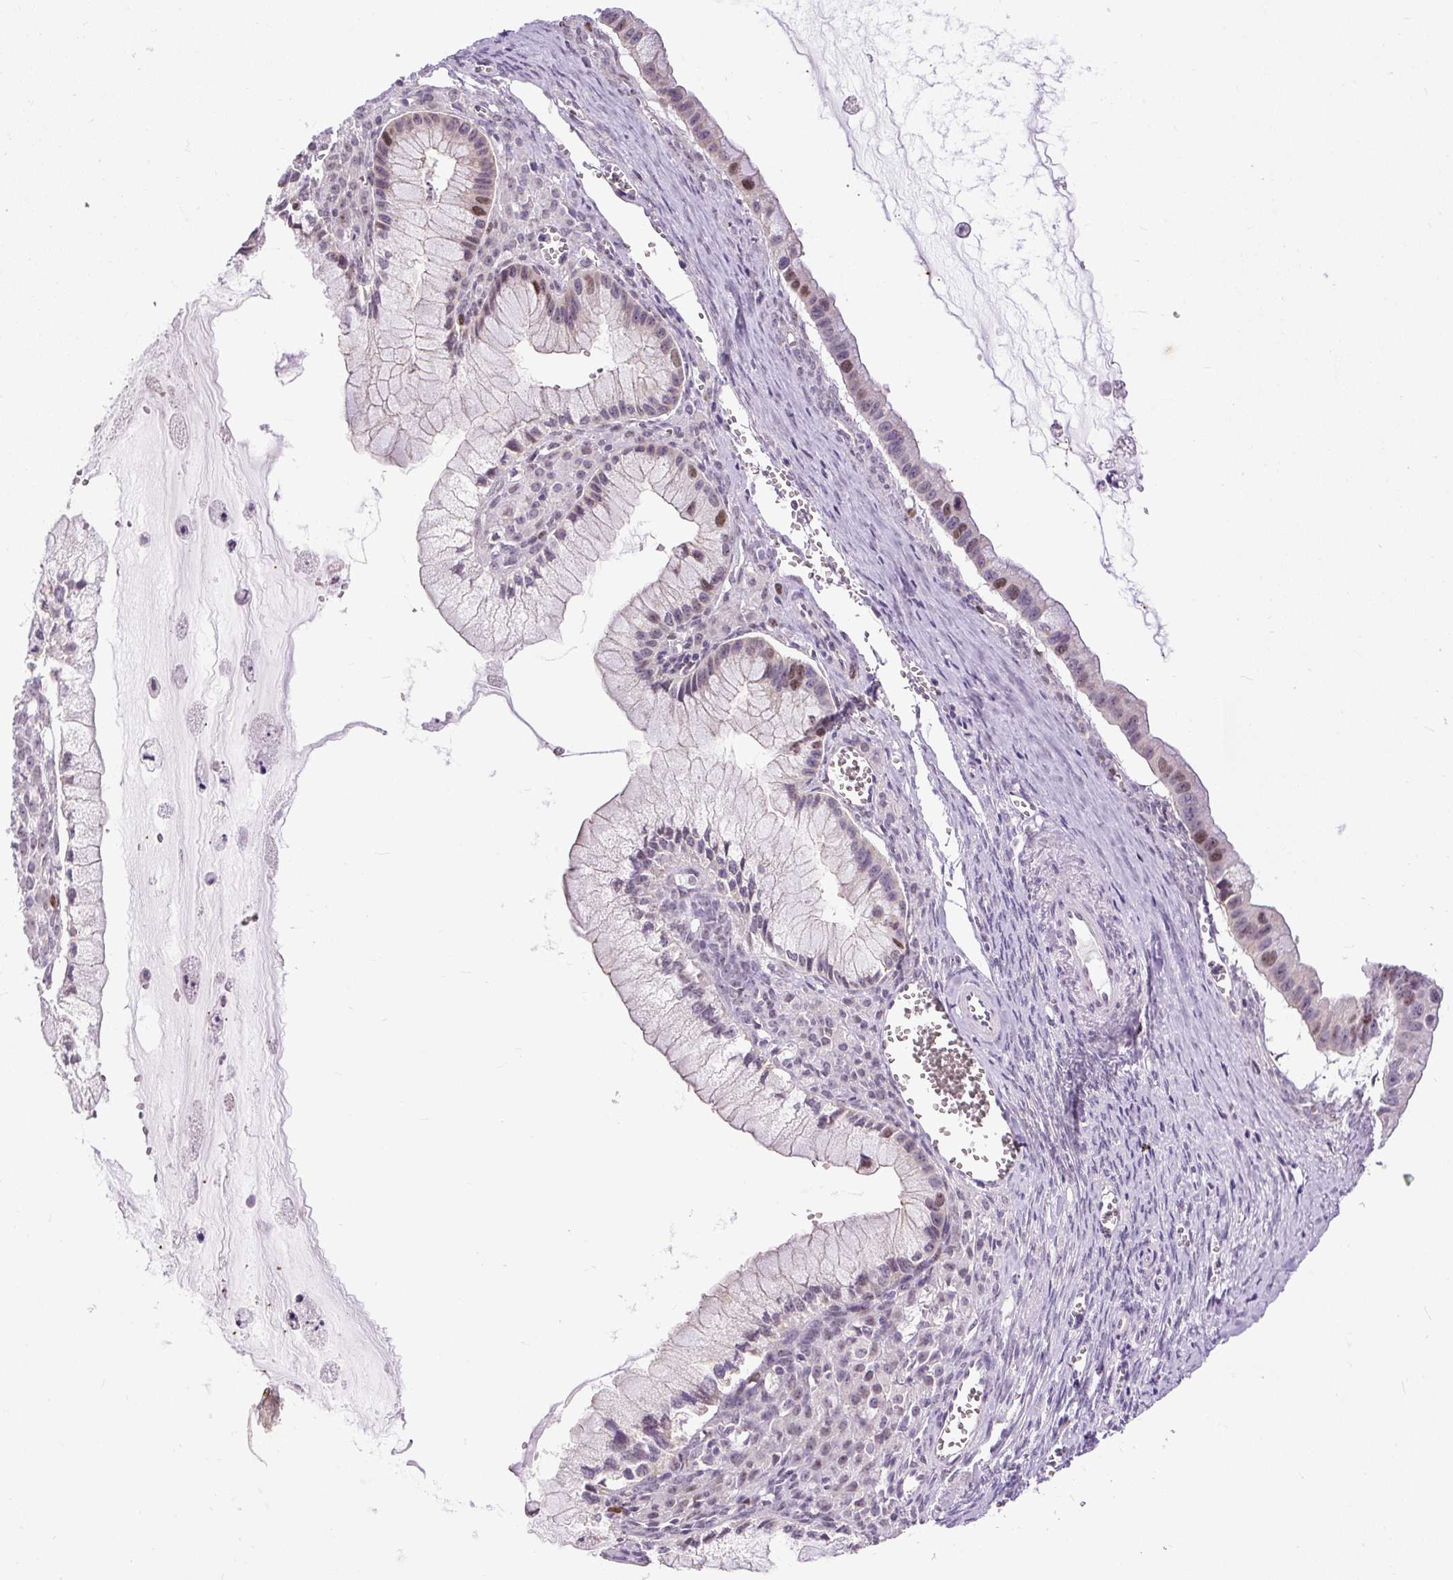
{"staining": {"intensity": "moderate", "quantity": "25%-75%", "location": "nuclear"}, "tissue": "ovarian cancer", "cell_type": "Tumor cells", "image_type": "cancer", "snomed": [{"axis": "morphology", "description": "Cystadenocarcinoma, mucinous, NOS"}, {"axis": "topography", "description": "Ovary"}], "caption": "Immunohistochemistry photomicrograph of neoplastic tissue: mucinous cystadenocarcinoma (ovarian) stained using IHC reveals medium levels of moderate protein expression localized specifically in the nuclear of tumor cells, appearing as a nuclear brown color.", "gene": "RACGAP1", "patient": {"sex": "female", "age": 59}}